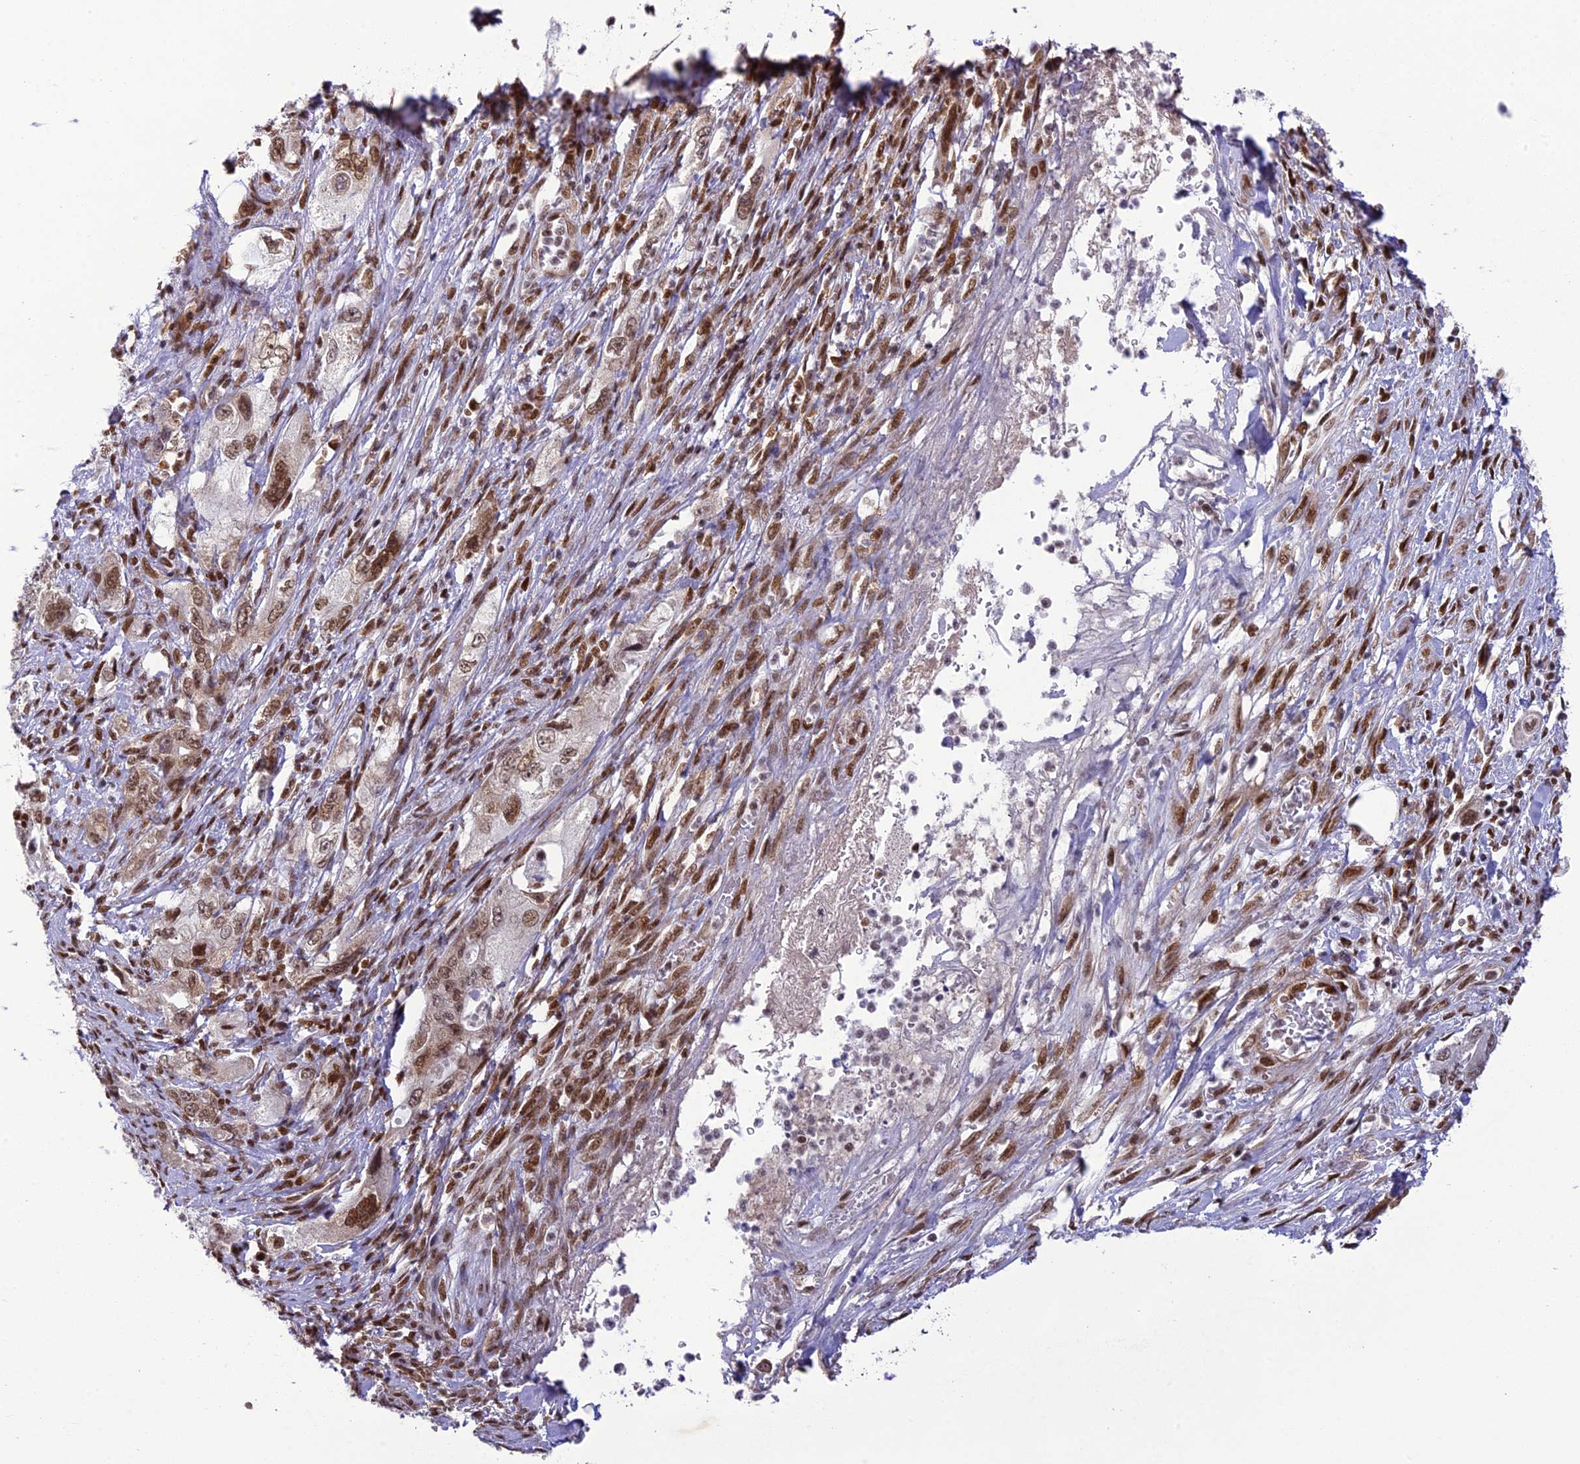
{"staining": {"intensity": "strong", "quantity": ">75%", "location": "nuclear"}, "tissue": "pancreatic cancer", "cell_type": "Tumor cells", "image_type": "cancer", "snomed": [{"axis": "morphology", "description": "Adenocarcinoma, NOS"}, {"axis": "topography", "description": "Pancreas"}], "caption": "Human pancreatic cancer (adenocarcinoma) stained for a protein (brown) reveals strong nuclear positive positivity in about >75% of tumor cells.", "gene": "DDX1", "patient": {"sex": "female", "age": 73}}